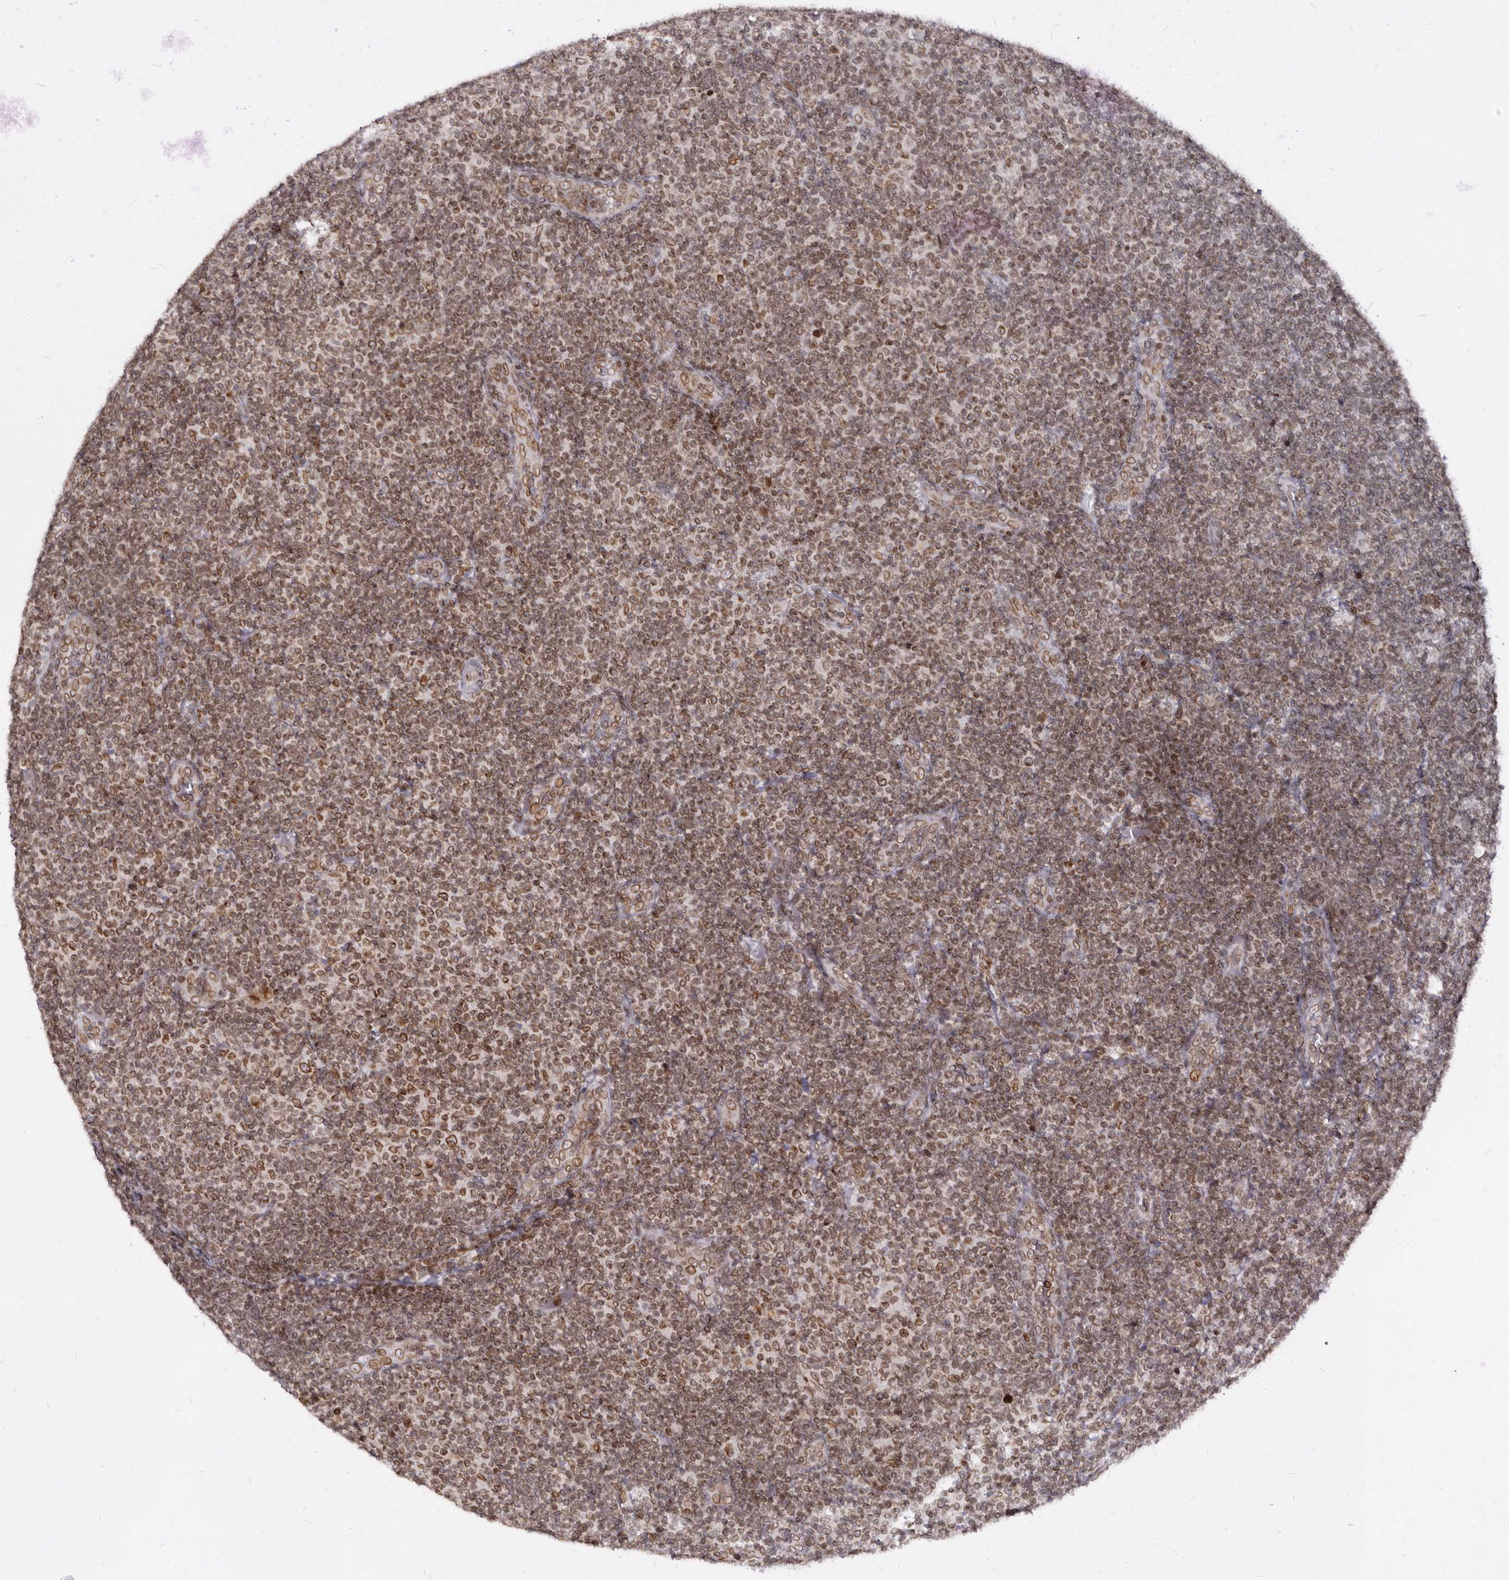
{"staining": {"intensity": "moderate", "quantity": ">75%", "location": "cytoplasmic/membranous,nuclear"}, "tissue": "lymphoma", "cell_type": "Tumor cells", "image_type": "cancer", "snomed": [{"axis": "morphology", "description": "Malignant lymphoma, non-Hodgkin's type, Low grade"}, {"axis": "topography", "description": "Lymph node"}], "caption": "A histopathology image of low-grade malignant lymphoma, non-Hodgkin's type stained for a protein displays moderate cytoplasmic/membranous and nuclear brown staining in tumor cells. (IHC, brightfield microscopy, high magnification).", "gene": "NUP153", "patient": {"sex": "male", "age": 83}}